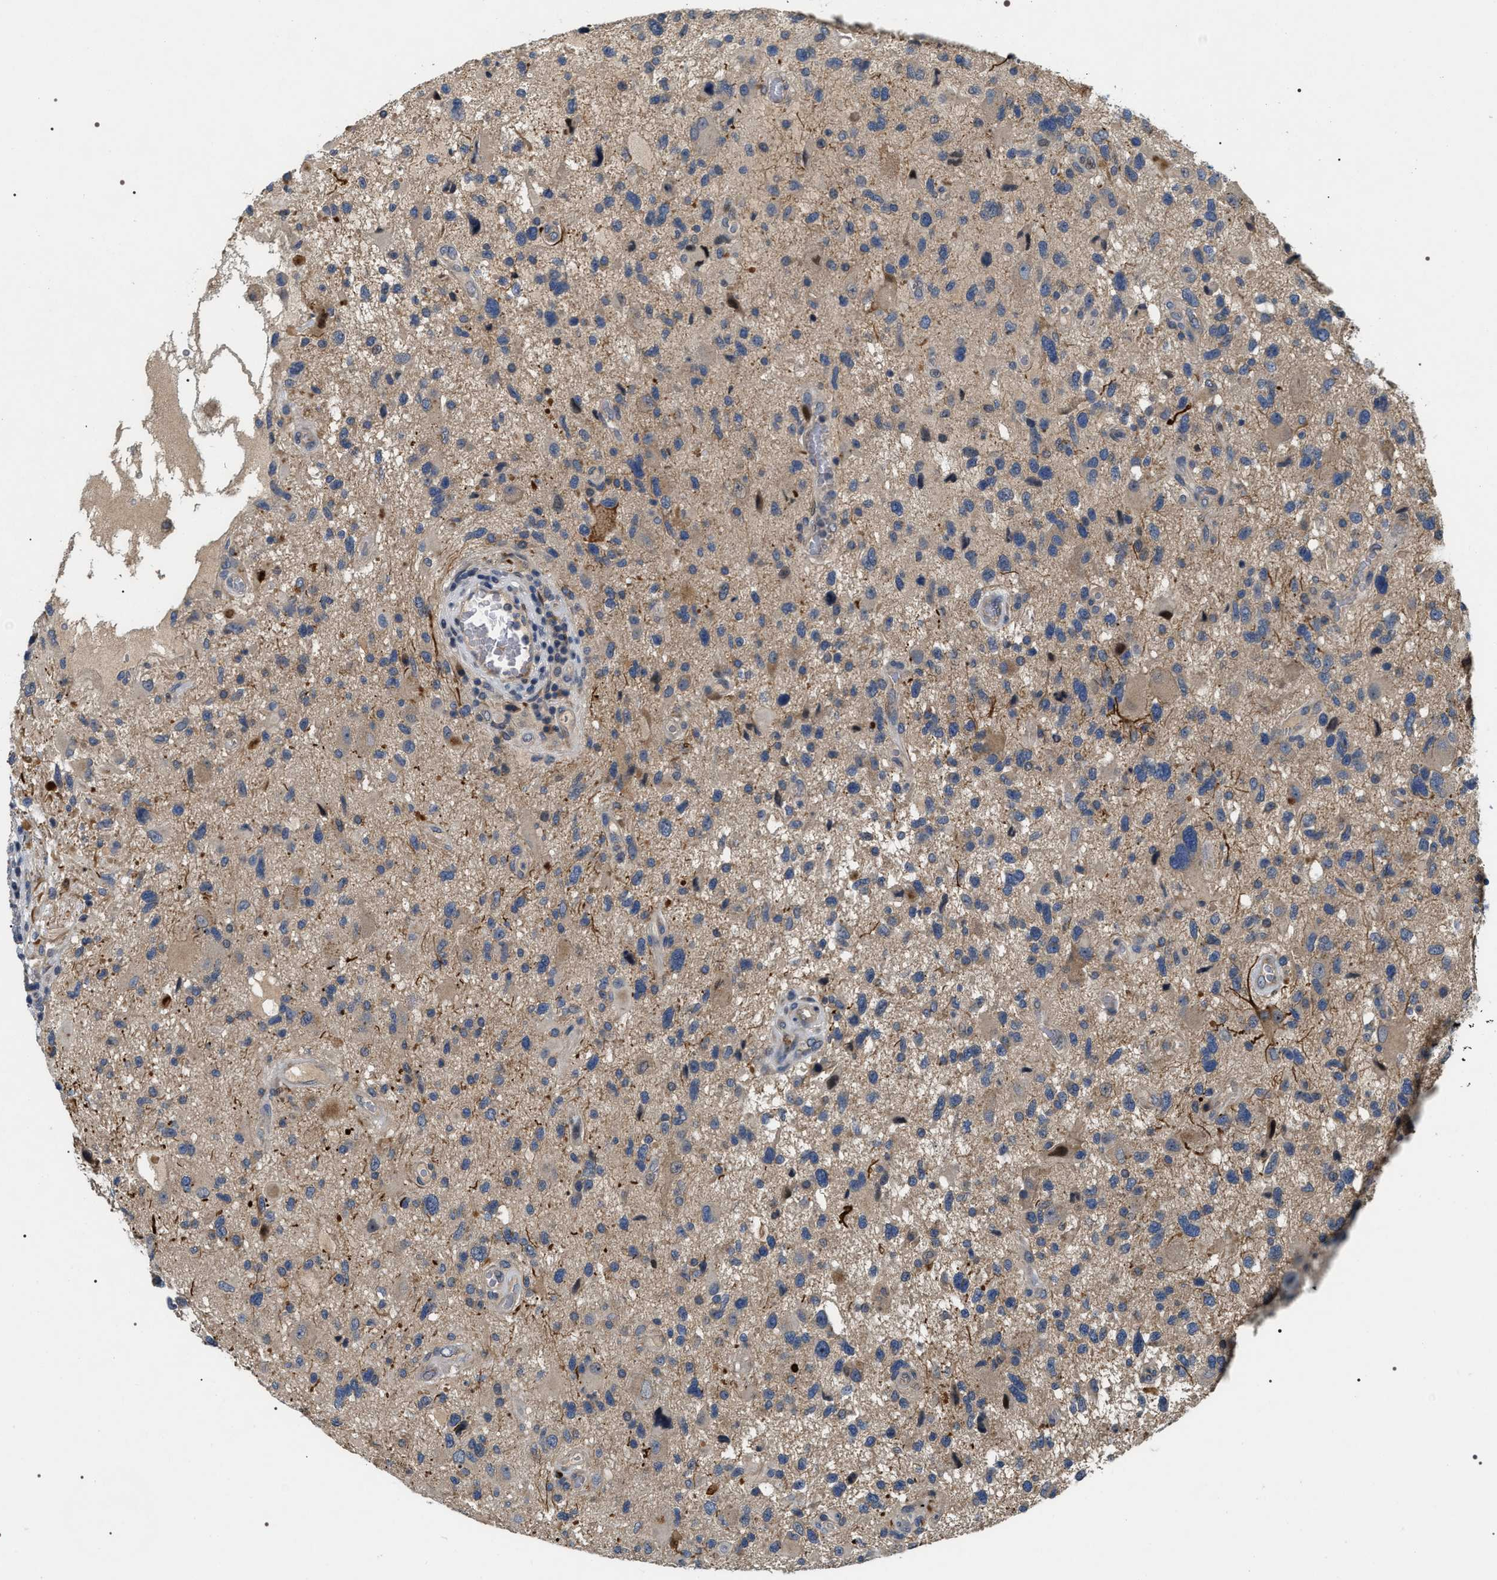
{"staining": {"intensity": "negative", "quantity": "none", "location": "none"}, "tissue": "glioma", "cell_type": "Tumor cells", "image_type": "cancer", "snomed": [{"axis": "morphology", "description": "Glioma, malignant, Low grade"}, {"axis": "topography", "description": "Brain"}], "caption": "Tumor cells are negative for brown protein staining in glioma.", "gene": "IFT81", "patient": {"sex": "female", "age": 15}}